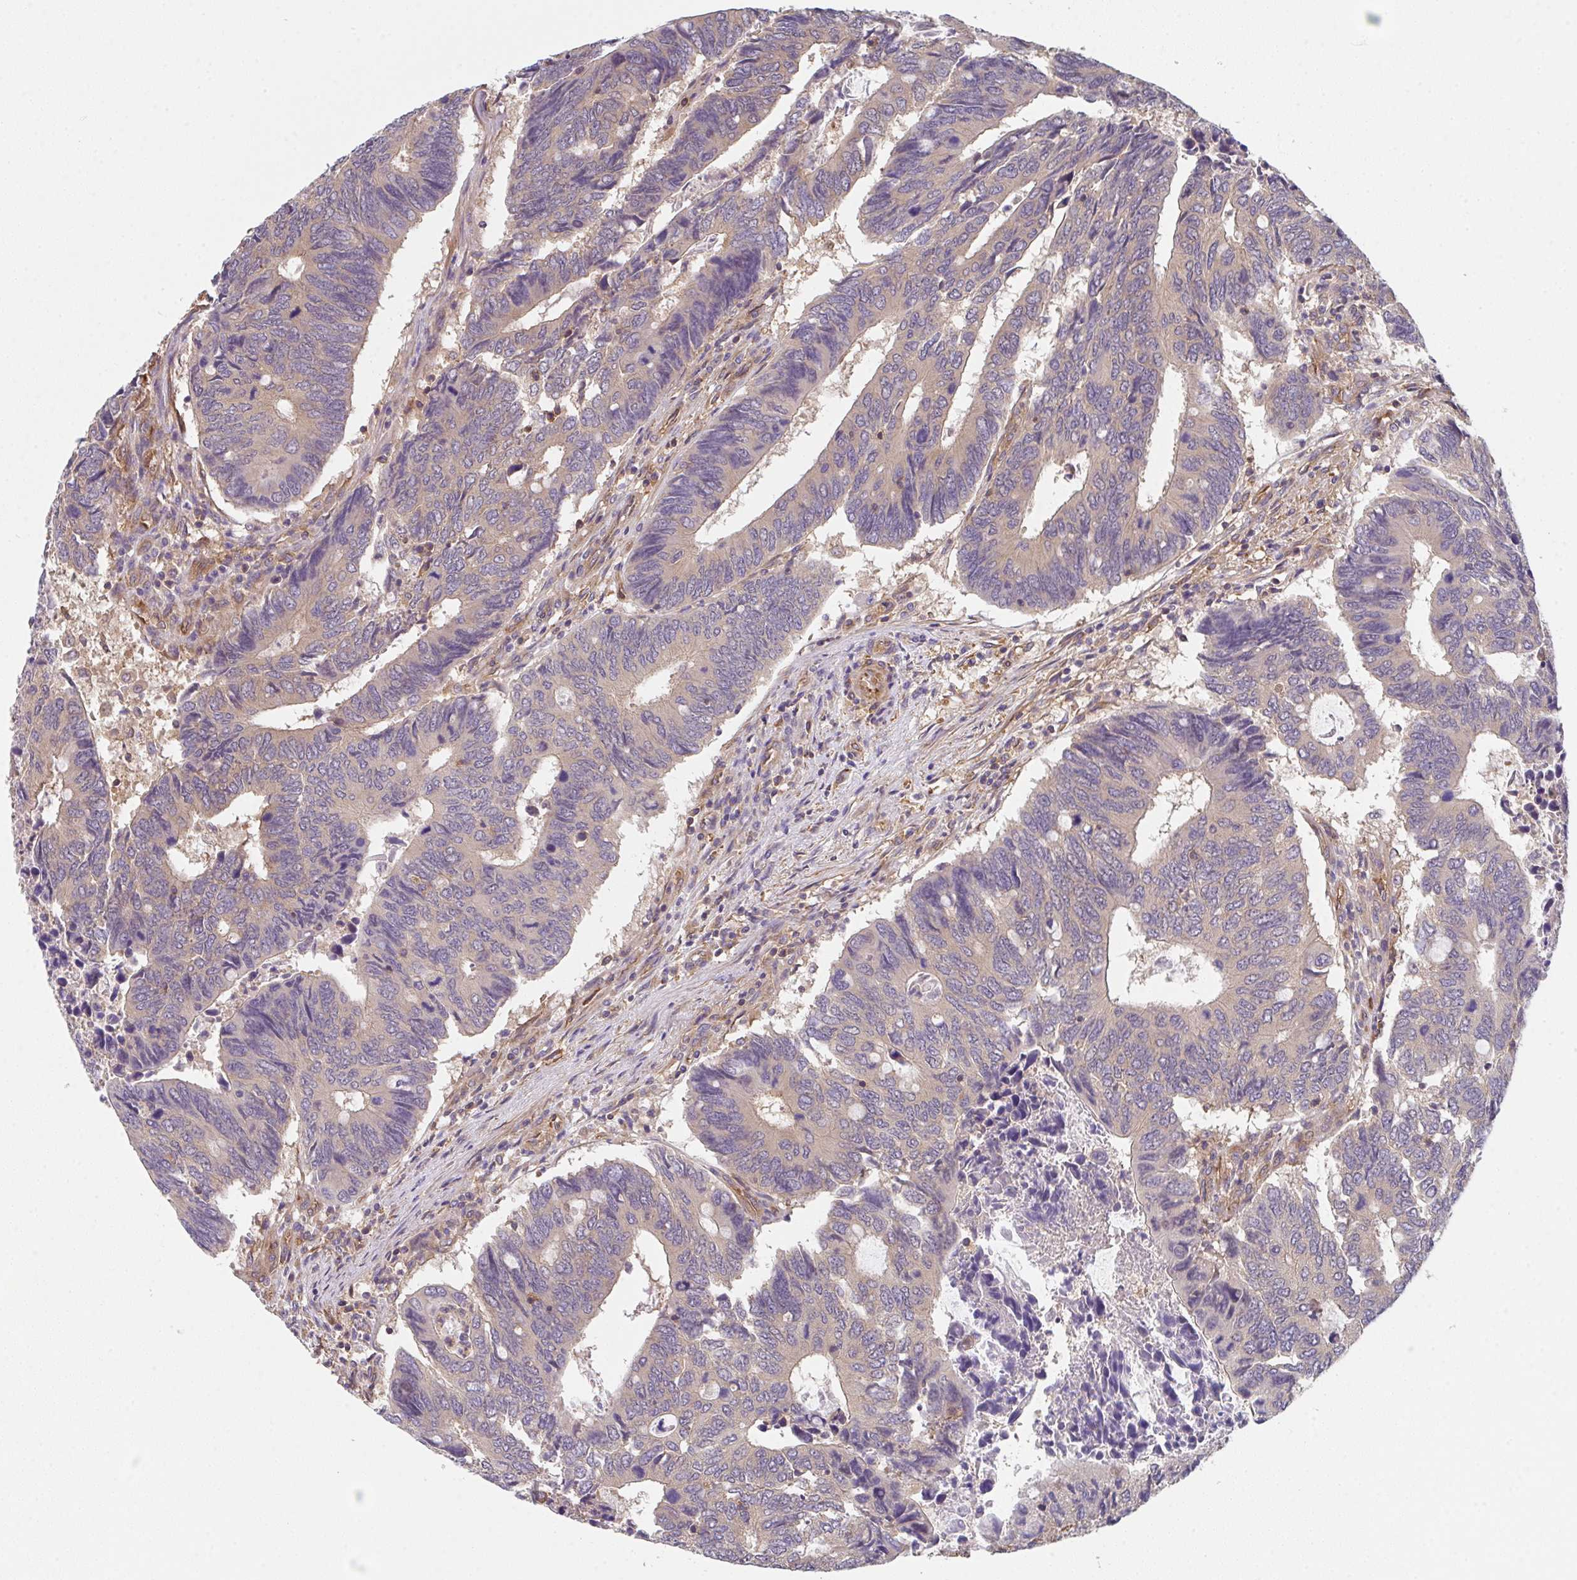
{"staining": {"intensity": "weak", "quantity": "<25%", "location": "cytoplasmic/membranous"}, "tissue": "colorectal cancer", "cell_type": "Tumor cells", "image_type": "cancer", "snomed": [{"axis": "morphology", "description": "Adenocarcinoma, NOS"}, {"axis": "topography", "description": "Colon"}], "caption": "Image shows no significant protein staining in tumor cells of colorectal cancer (adenocarcinoma). (DAB immunohistochemistry (IHC) visualized using brightfield microscopy, high magnification).", "gene": "TMEM229A", "patient": {"sex": "male", "age": 87}}